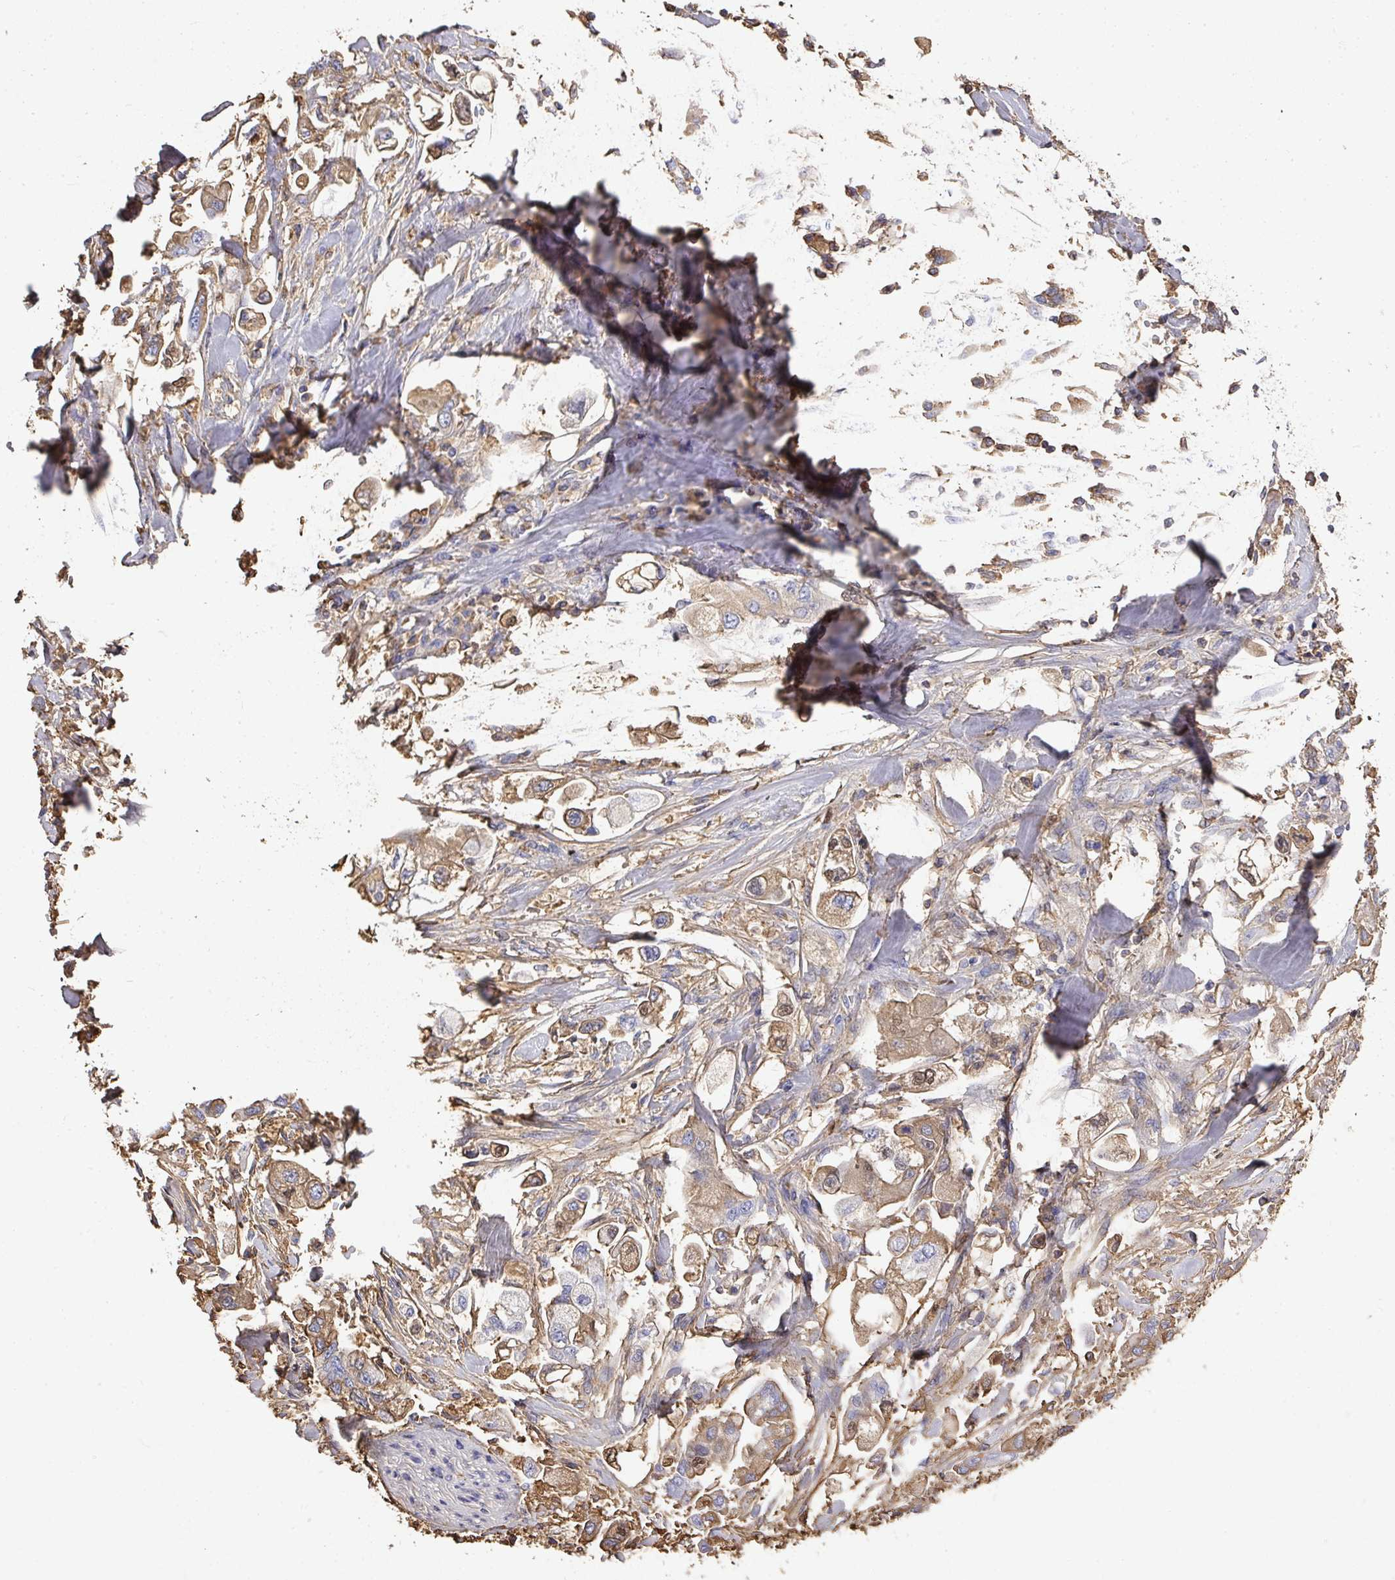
{"staining": {"intensity": "moderate", "quantity": ">75%", "location": "cytoplasmic/membranous"}, "tissue": "stomach cancer", "cell_type": "Tumor cells", "image_type": "cancer", "snomed": [{"axis": "morphology", "description": "Adenocarcinoma, NOS"}, {"axis": "topography", "description": "Stomach"}], "caption": "The photomicrograph displays staining of stomach cancer, revealing moderate cytoplasmic/membranous protein expression (brown color) within tumor cells. (IHC, brightfield microscopy, high magnification).", "gene": "ALB", "patient": {"sex": "male", "age": 62}}